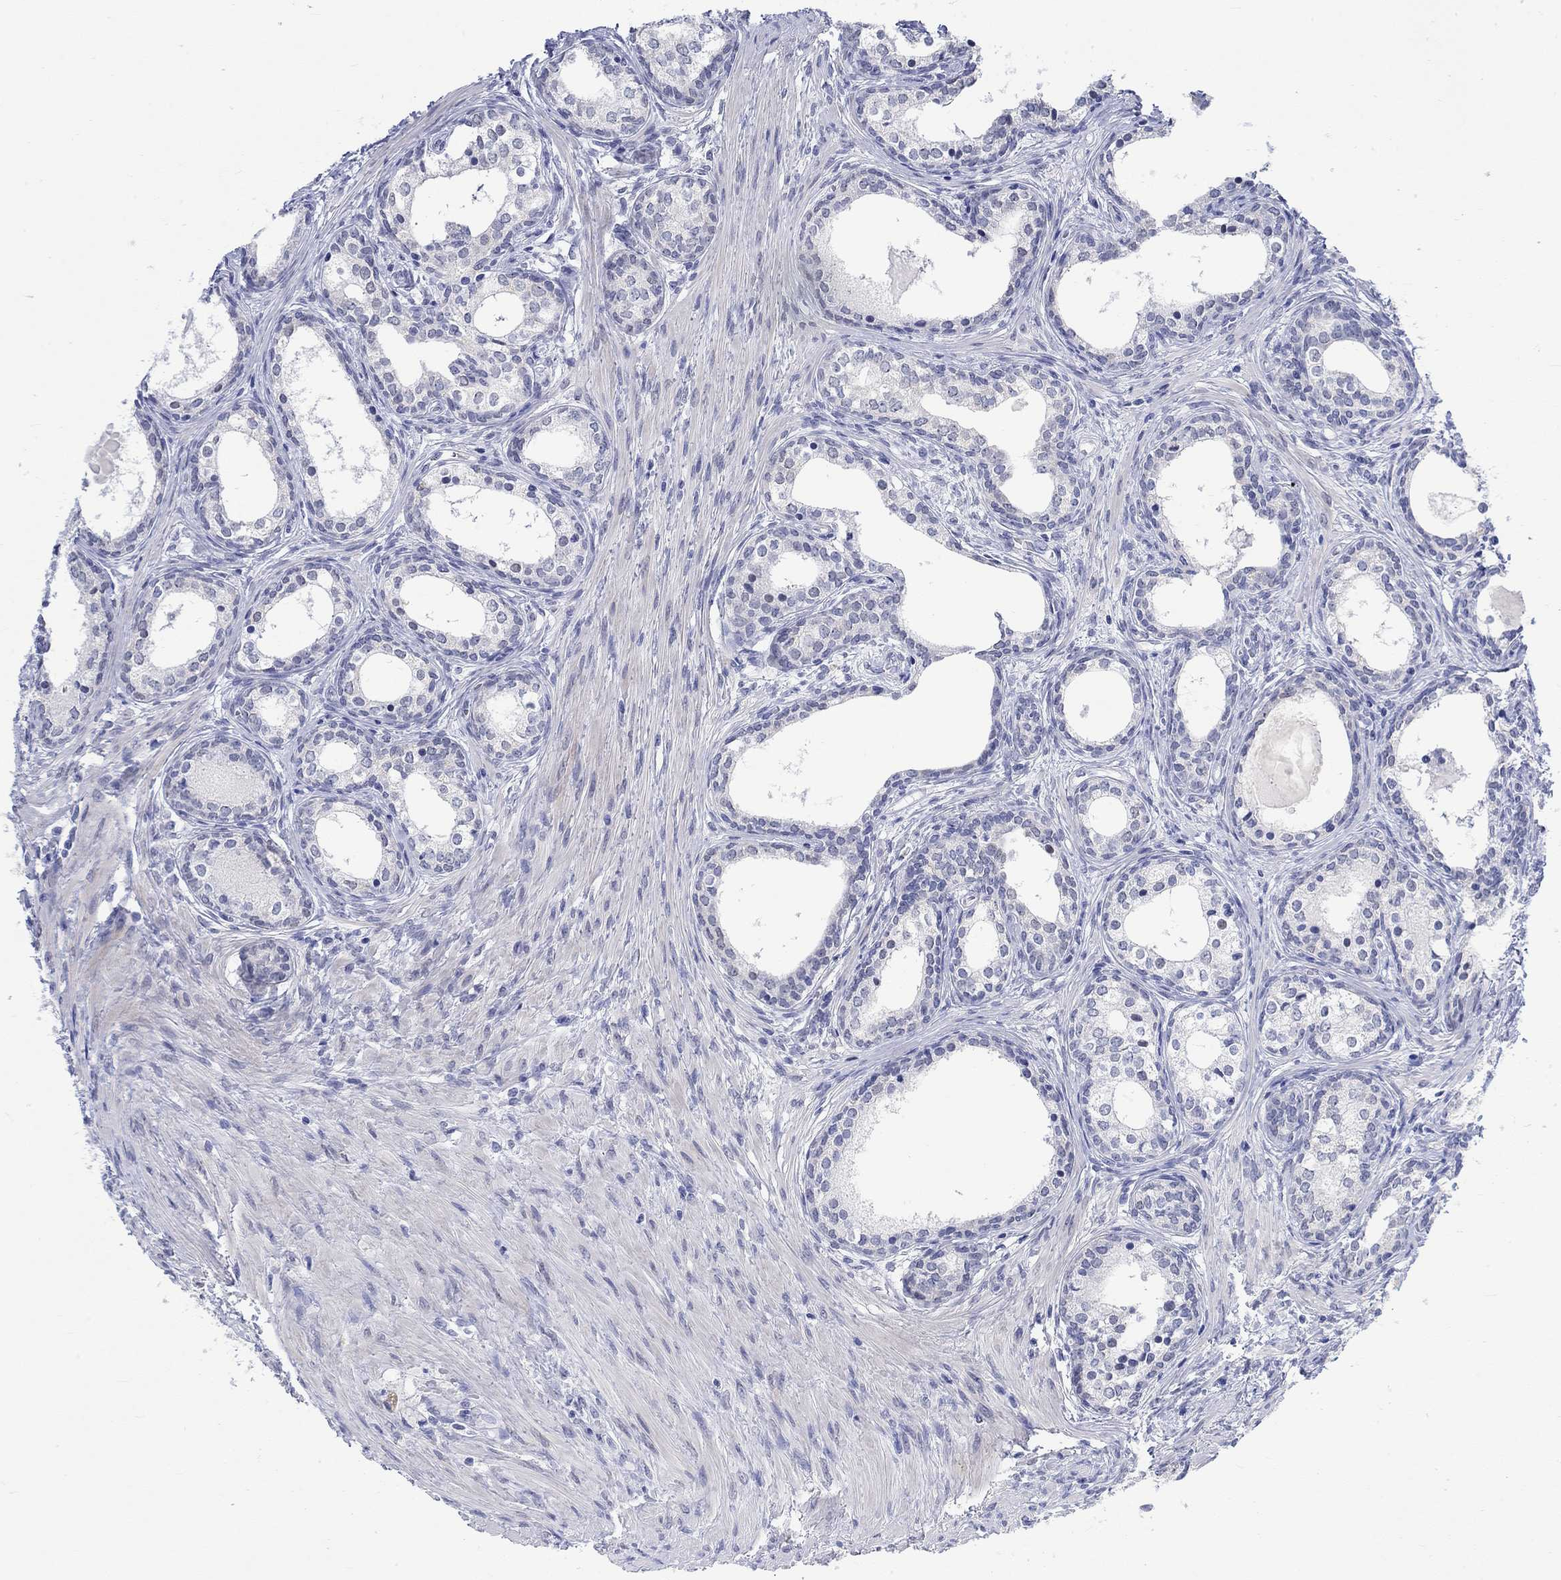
{"staining": {"intensity": "negative", "quantity": "none", "location": "none"}, "tissue": "prostate cancer", "cell_type": "Tumor cells", "image_type": "cancer", "snomed": [{"axis": "morphology", "description": "Adenocarcinoma, NOS"}, {"axis": "morphology", "description": "Adenocarcinoma, High grade"}, {"axis": "topography", "description": "Prostate"}], "caption": "An immunohistochemistry (IHC) photomicrograph of adenocarcinoma (prostate) is shown. There is no staining in tumor cells of adenocarcinoma (prostate). (DAB IHC visualized using brightfield microscopy, high magnification).", "gene": "MSI1", "patient": {"sex": "male", "age": 61}}